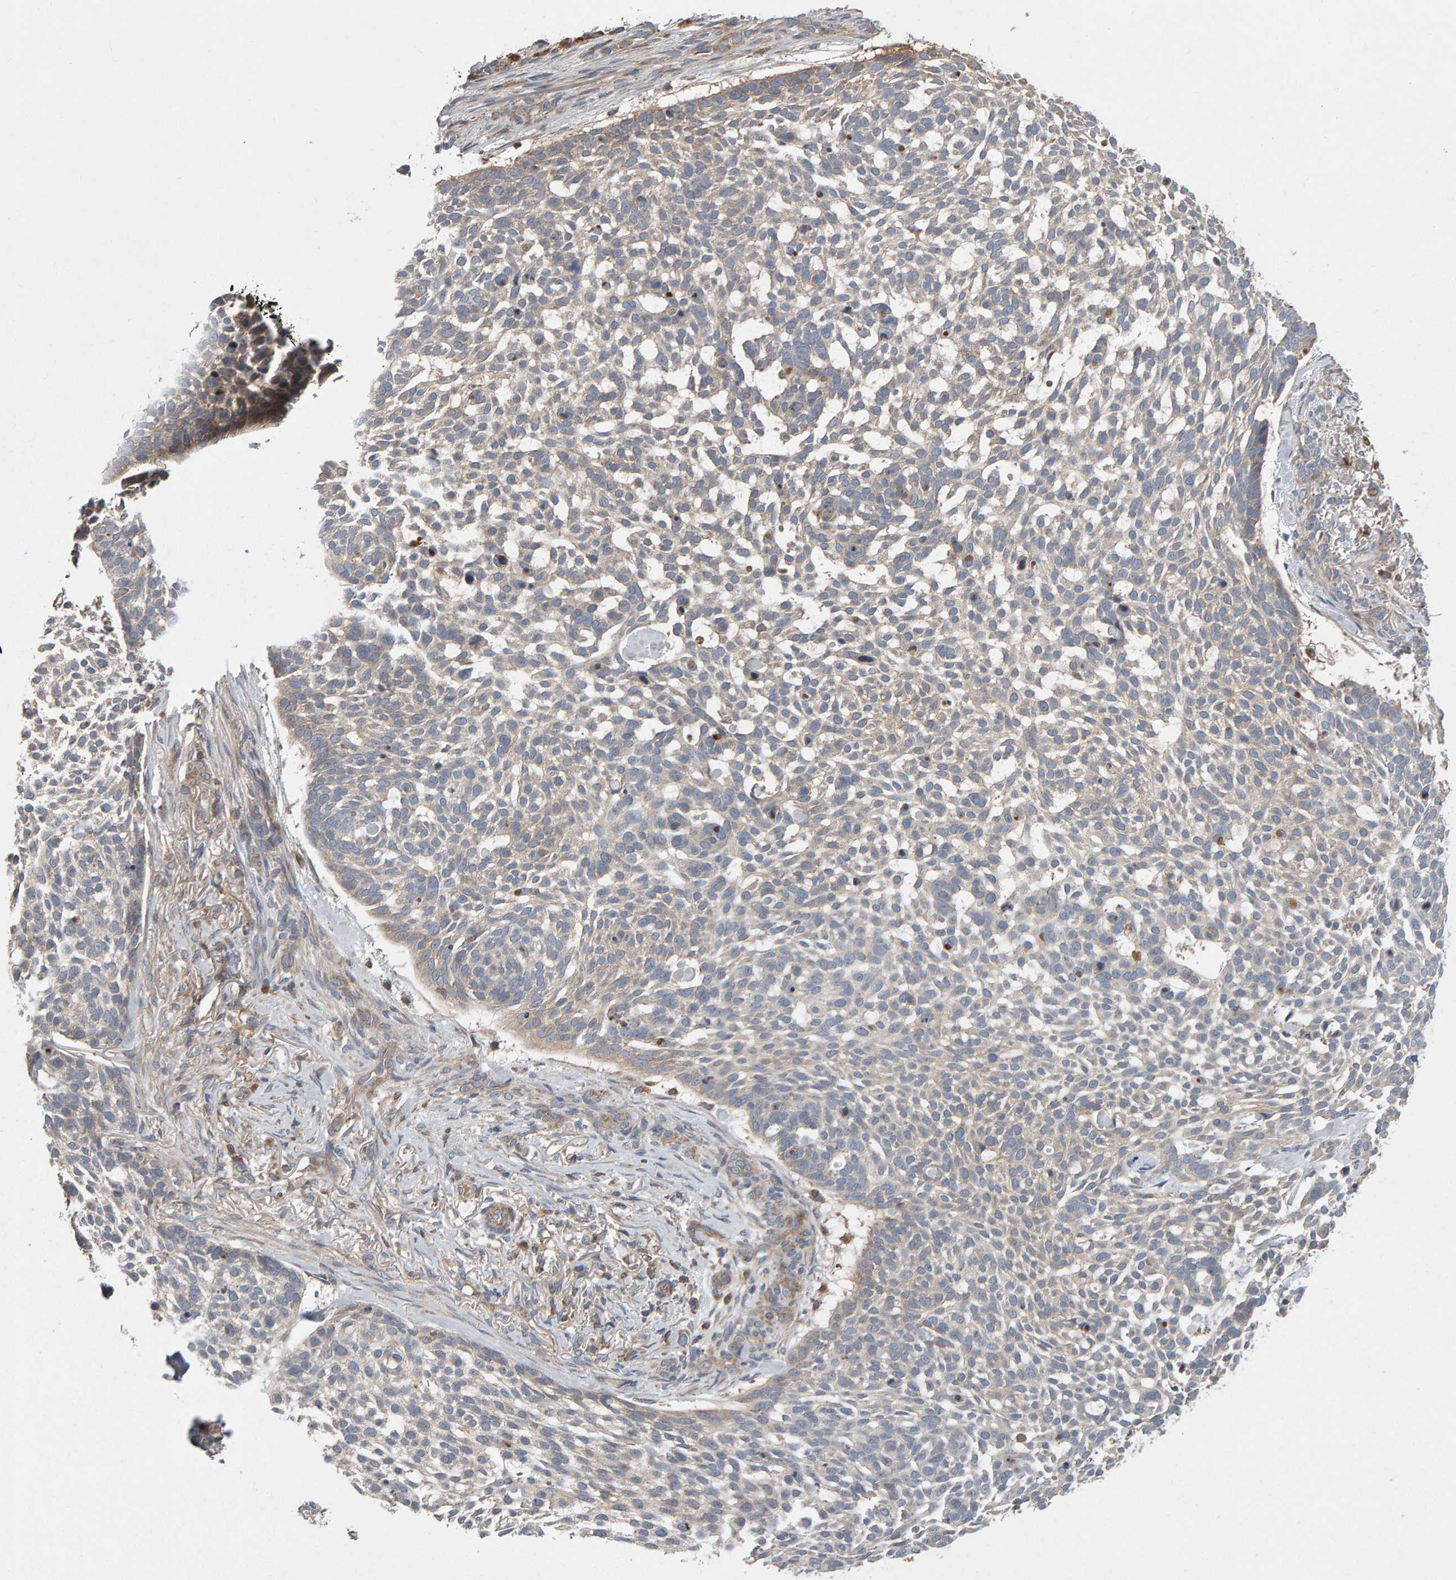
{"staining": {"intensity": "negative", "quantity": "none", "location": "none"}, "tissue": "skin cancer", "cell_type": "Tumor cells", "image_type": "cancer", "snomed": [{"axis": "morphology", "description": "Basal cell carcinoma"}, {"axis": "topography", "description": "Skin"}], "caption": "The immunohistochemistry (IHC) histopathology image has no significant staining in tumor cells of skin basal cell carcinoma tissue. (DAB (3,3'-diaminobenzidine) IHC with hematoxylin counter stain).", "gene": "PGS1", "patient": {"sex": "female", "age": 64}}